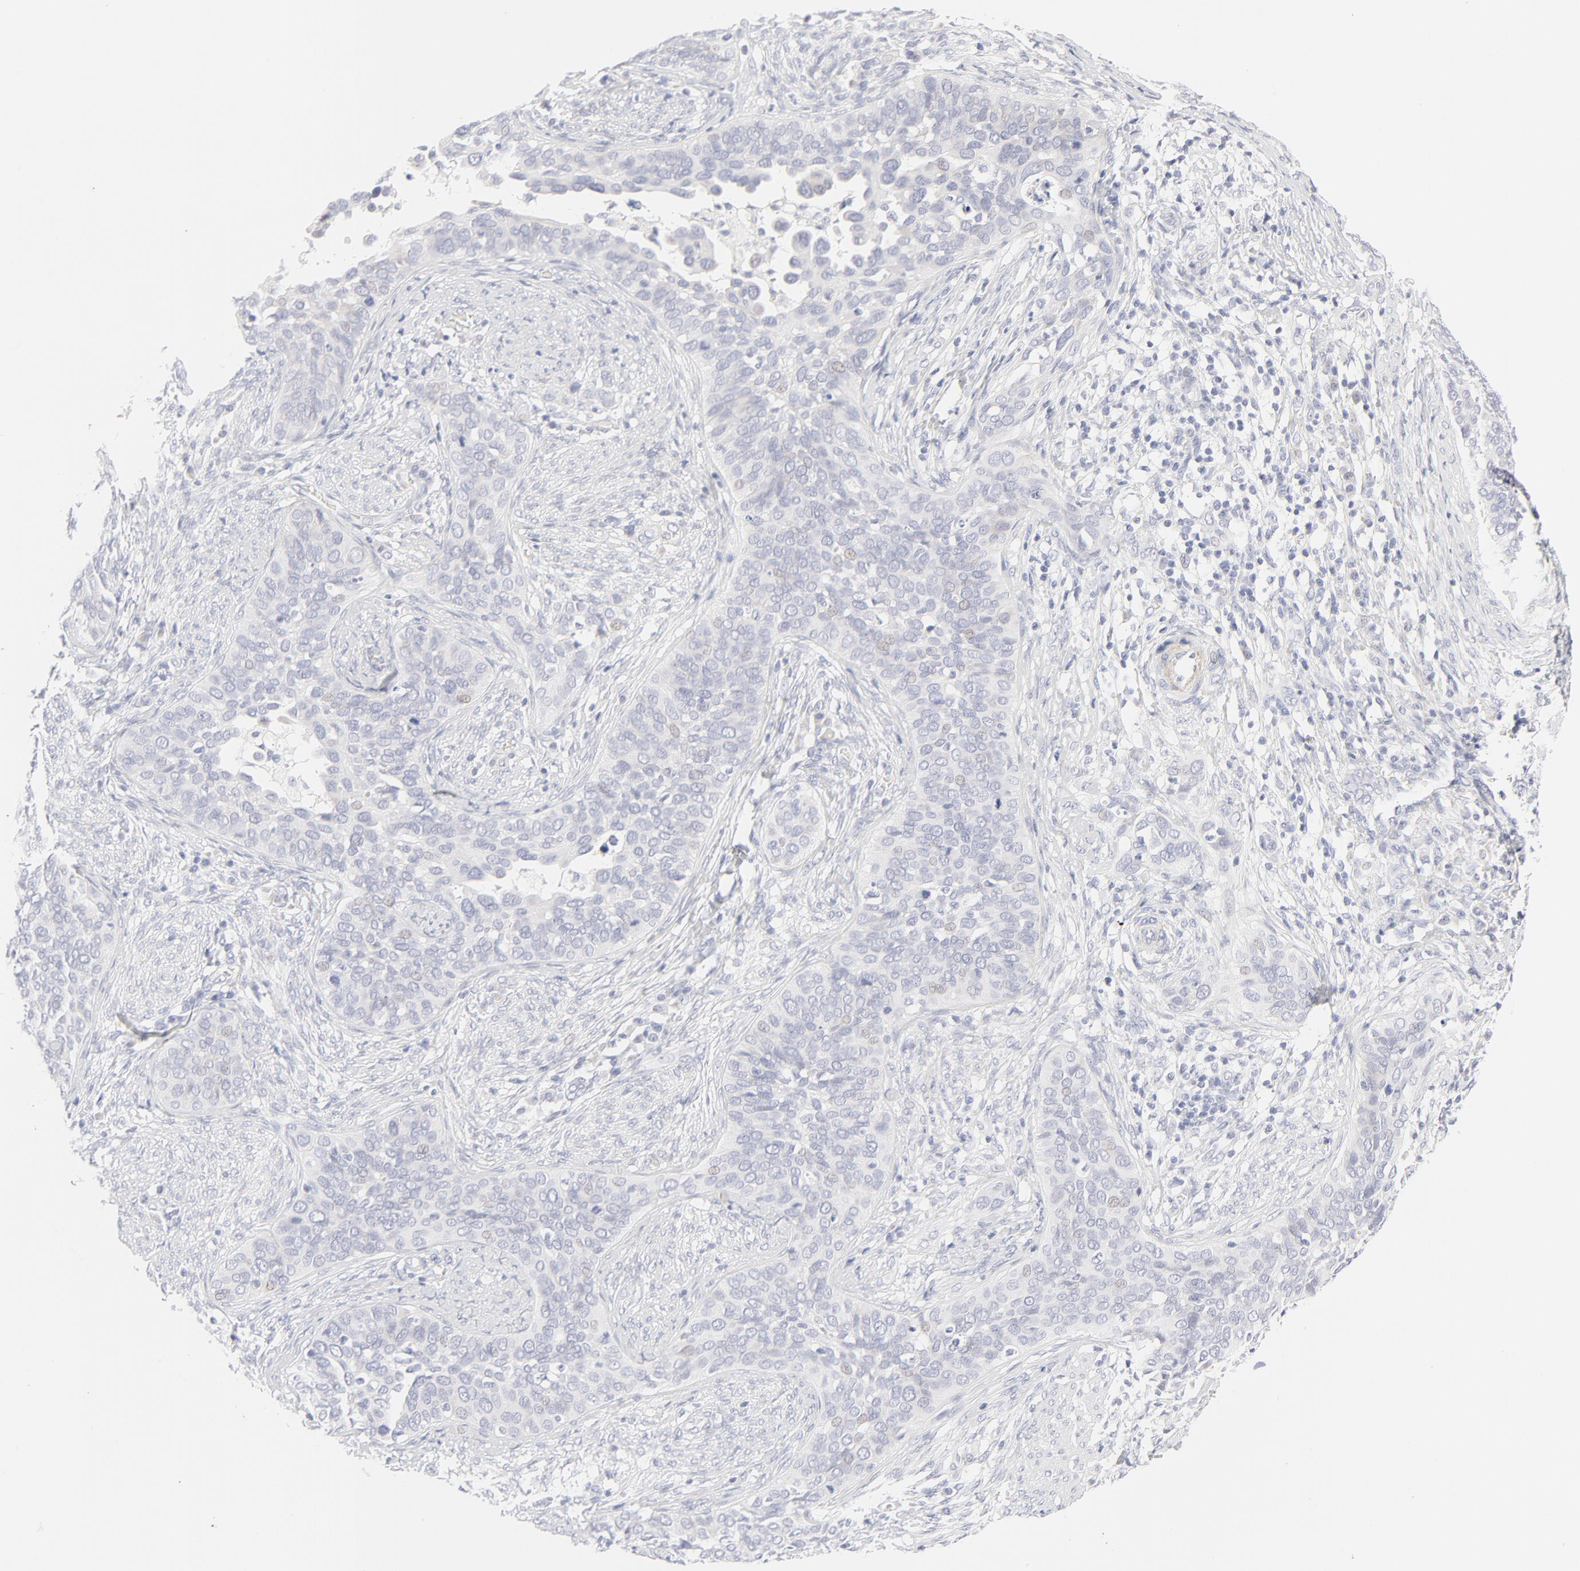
{"staining": {"intensity": "negative", "quantity": "none", "location": "none"}, "tissue": "cervical cancer", "cell_type": "Tumor cells", "image_type": "cancer", "snomed": [{"axis": "morphology", "description": "Squamous cell carcinoma, NOS"}, {"axis": "topography", "description": "Cervix"}], "caption": "Tumor cells show no significant positivity in squamous cell carcinoma (cervical).", "gene": "NPNT", "patient": {"sex": "female", "age": 31}}